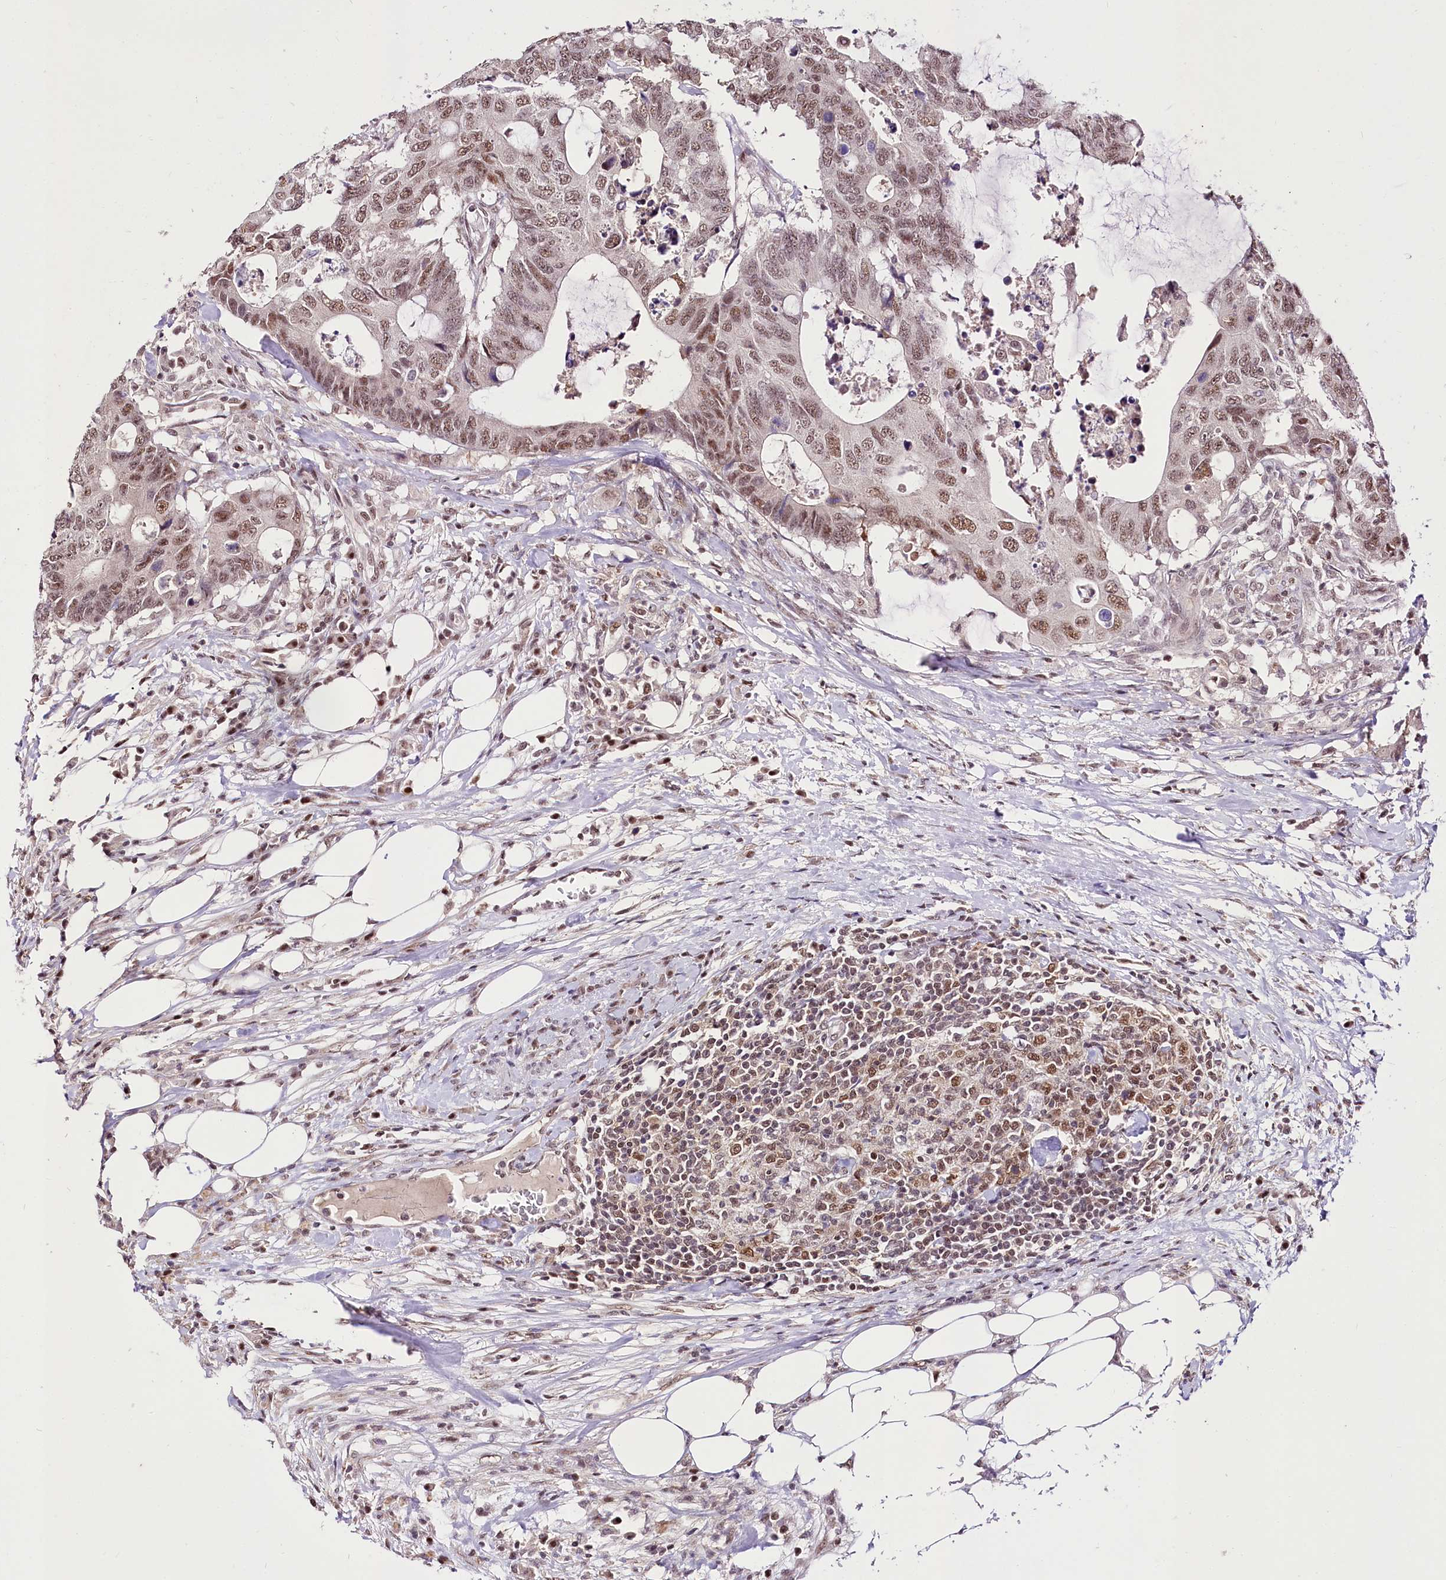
{"staining": {"intensity": "moderate", "quantity": ">75%", "location": "nuclear"}, "tissue": "colorectal cancer", "cell_type": "Tumor cells", "image_type": "cancer", "snomed": [{"axis": "morphology", "description": "Adenocarcinoma, NOS"}, {"axis": "topography", "description": "Colon"}], "caption": "High-magnification brightfield microscopy of colorectal cancer (adenocarcinoma) stained with DAB (3,3'-diaminobenzidine) (brown) and counterstained with hematoxylin (blue). tumor cells exhibit moderate nuclear expression is identified in about>75% of cells.", "gene": "POLA2", "patient": {"sex": "male", "age": 71}}